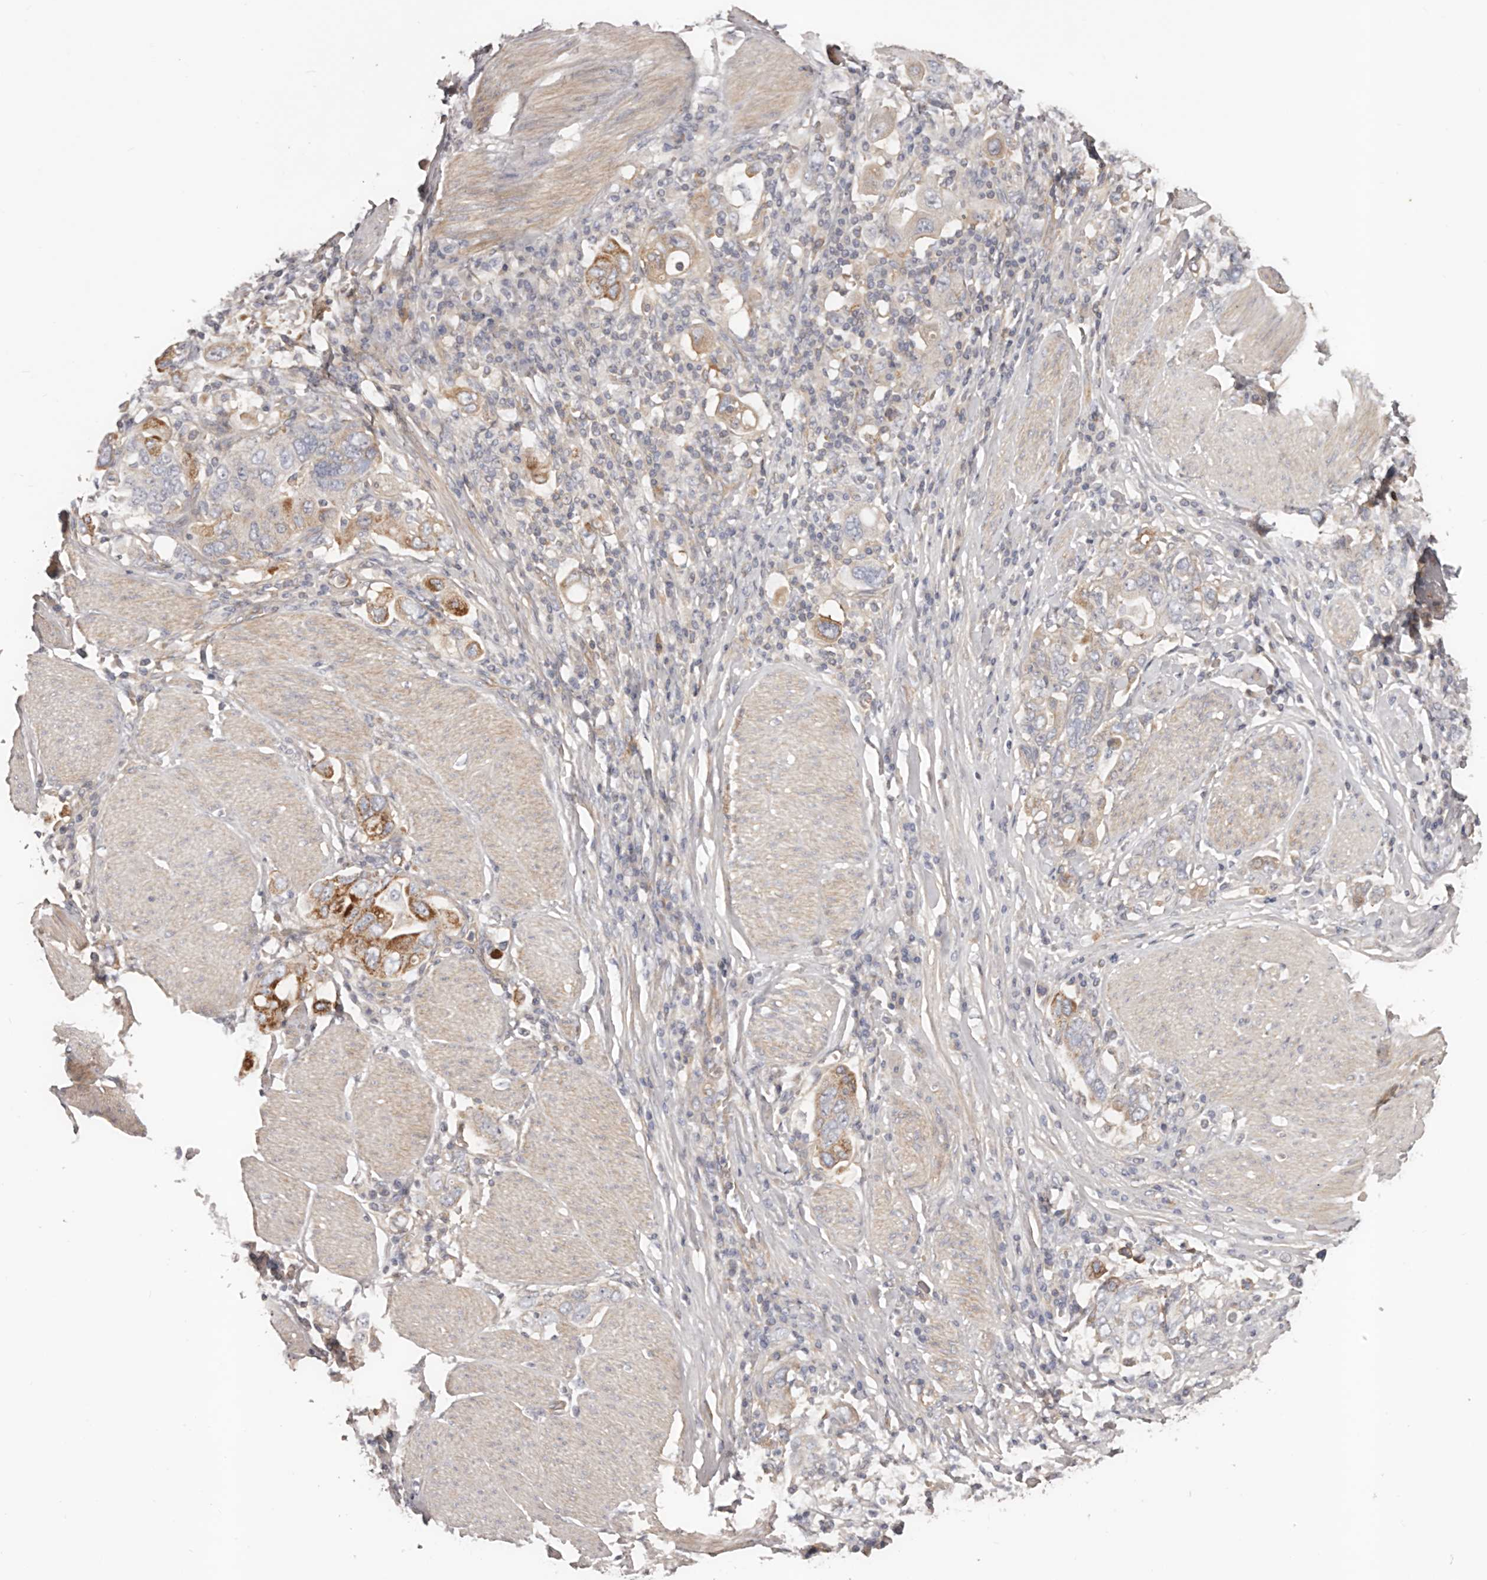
{"staining": {"intensity": "strong", "quantity": "<25%", "location": "cytoplasmic/membranous"}, "tissue": "stomach cancer", "cell_type": "Tumor cells", "image_type": "cancer", "snomed": [{"axis": "morphology", "description": "Adenocarcinoma, NOS"}, {"axis": "topography", "description": "Stomach, upper"}], "caption": "Protein analysis of stomach cancer (adenocarcinoma) tissue reveals strong cytoplasmic/membranous expression in approximately <25% of tumor cells.", "gene": "DMRT2", "patient": {"sex": "male", "age": 62}}